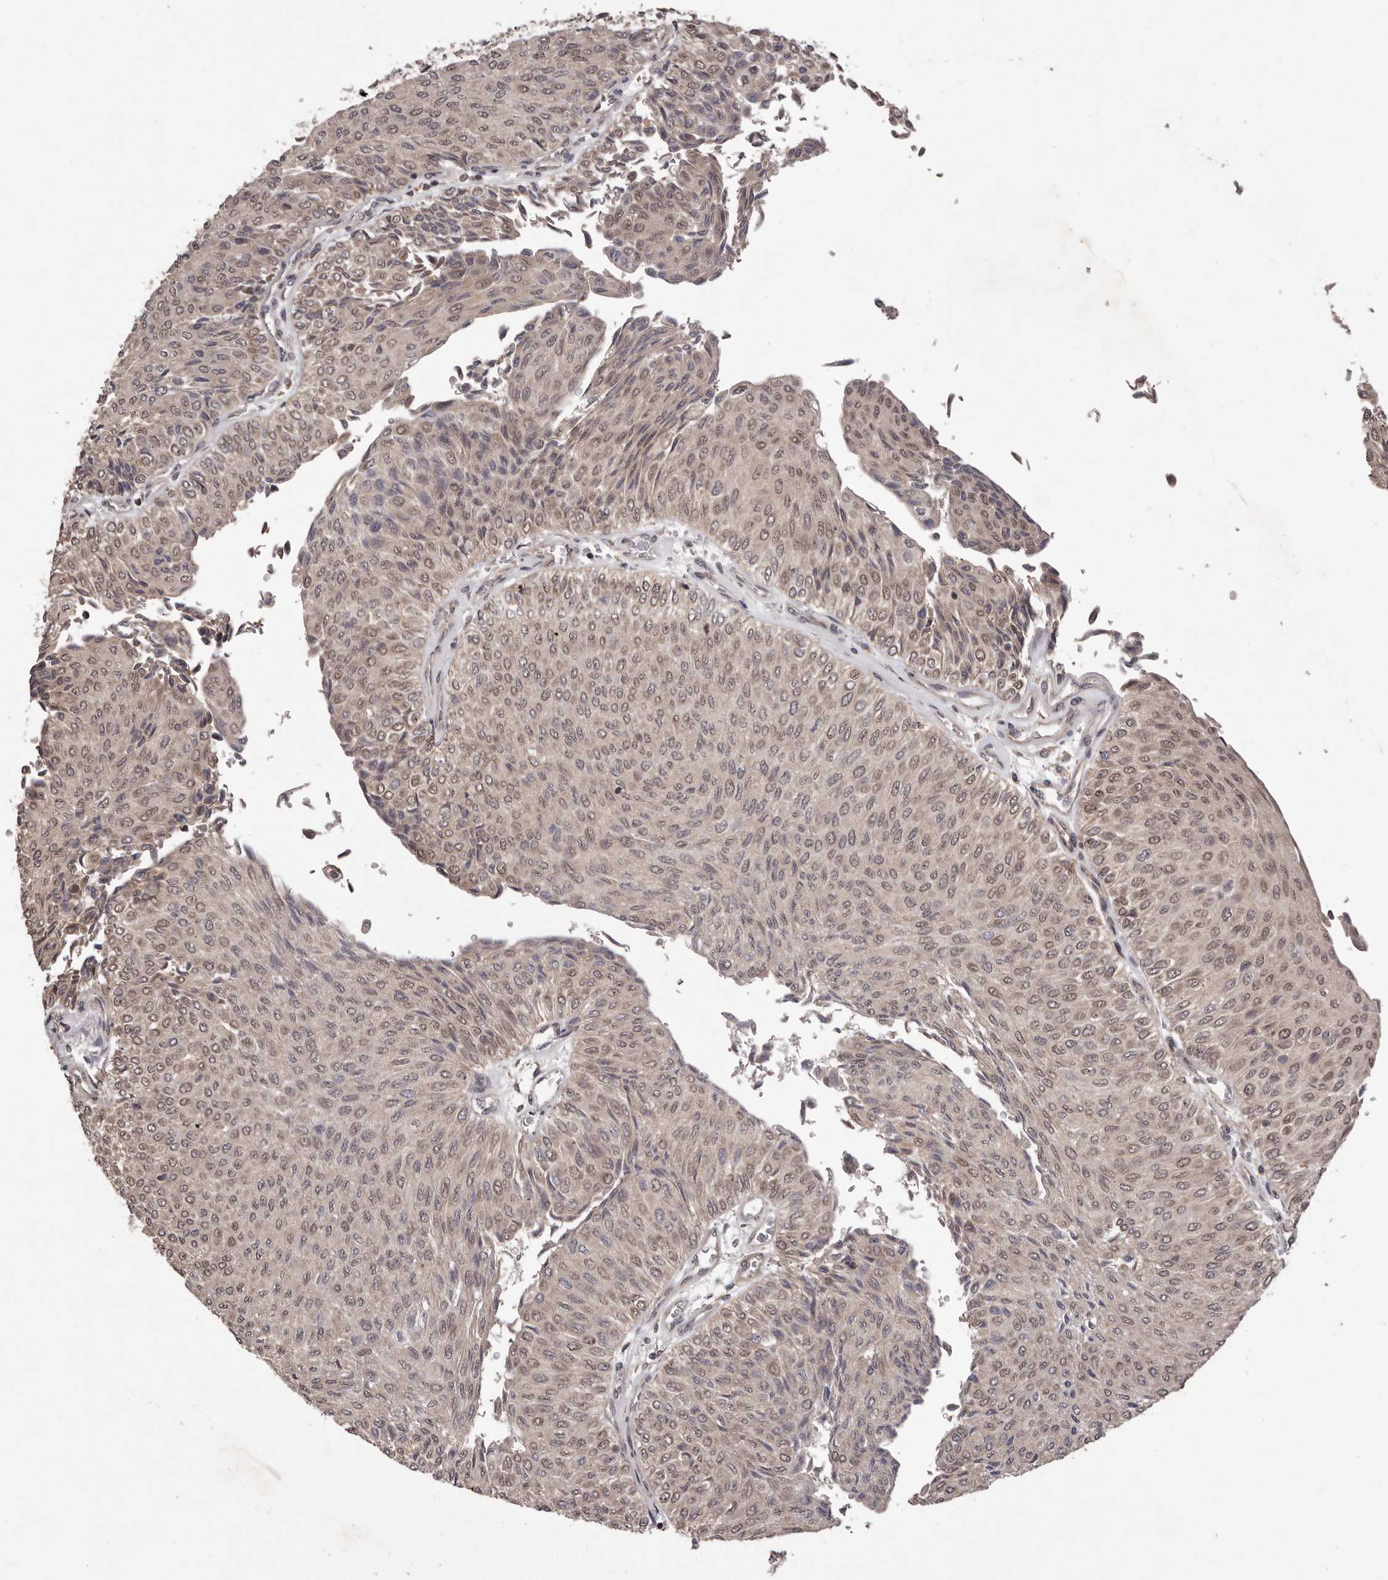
{"staining": {"intensity": "weak", "quantity": ">75%", "location": "nuclear"}, "tissue": "urothelial cancer", "cell_type": "Tumor cells", "image_type": "cancer", "snomed": [{"axis": "morphology", "description": "Urothelial carcinoma, Low grade"}, {"axis": "topography", "description": "Urinary bladder"}], "caption": "This is an image of IHC staining of urothelial cancer, which shows weak expression in the nuclear of tumor cells.", "gene": "CELF3", "patient": {"sex": "male", "age": 78}}